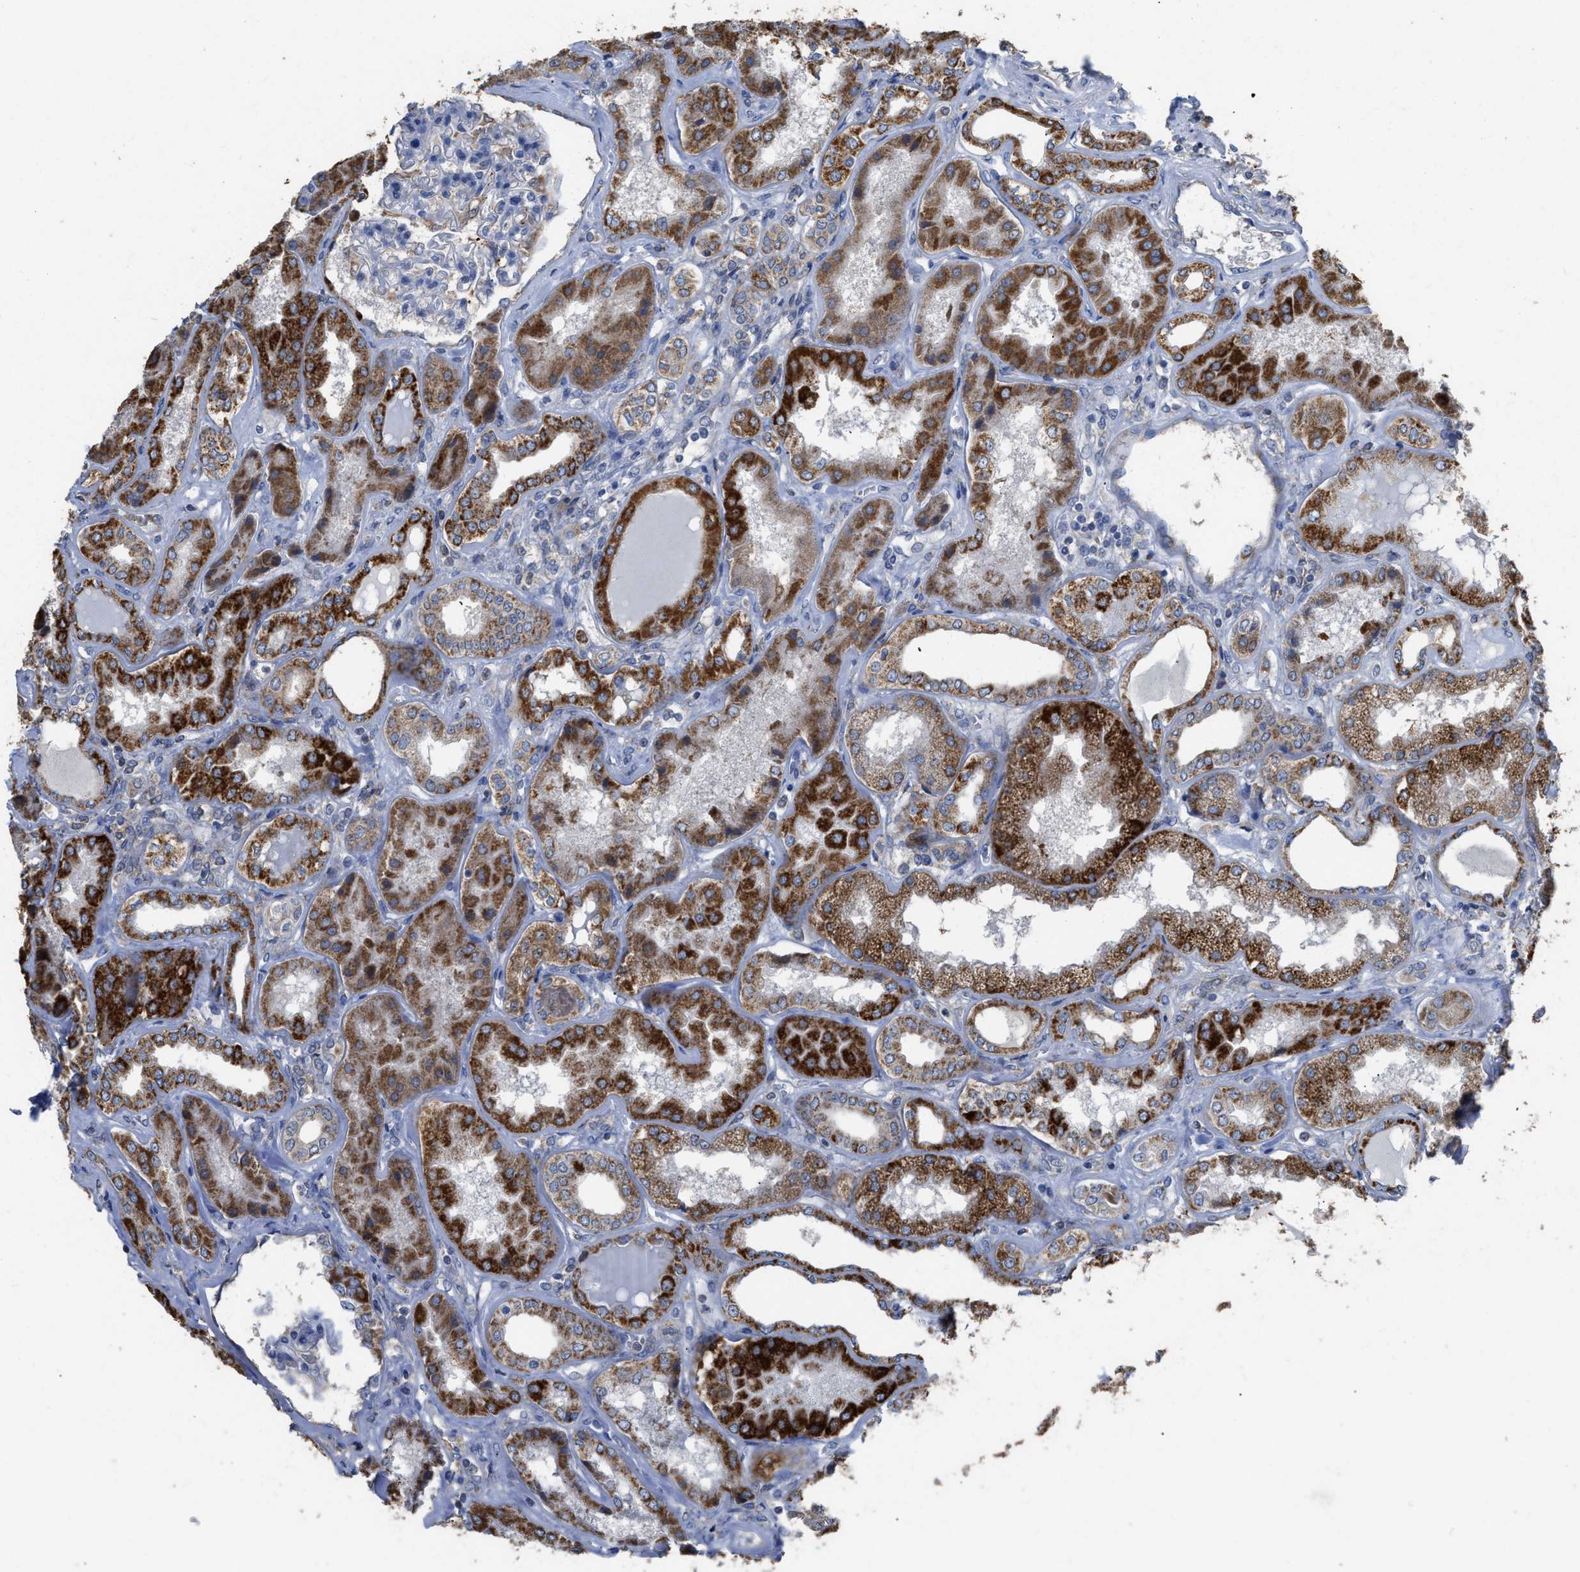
{"staining": {"intensity": "negative", "quantity": "none", "location": "none"}, "tissue": "kidney", "cell_type": "Cells in glomeruli", "image_type": "normal", "snomed": [{"axis": "morphology", "description": "Normal tissue, NOS"}, {"axis": "topography", "description": "Kidney"}], "caption": "Kidney stained for a protein using IHC demonstrates no positivity cells in glomeruli.", "gene": "AK2", "patient": {"sex": "female", "age": 56}}